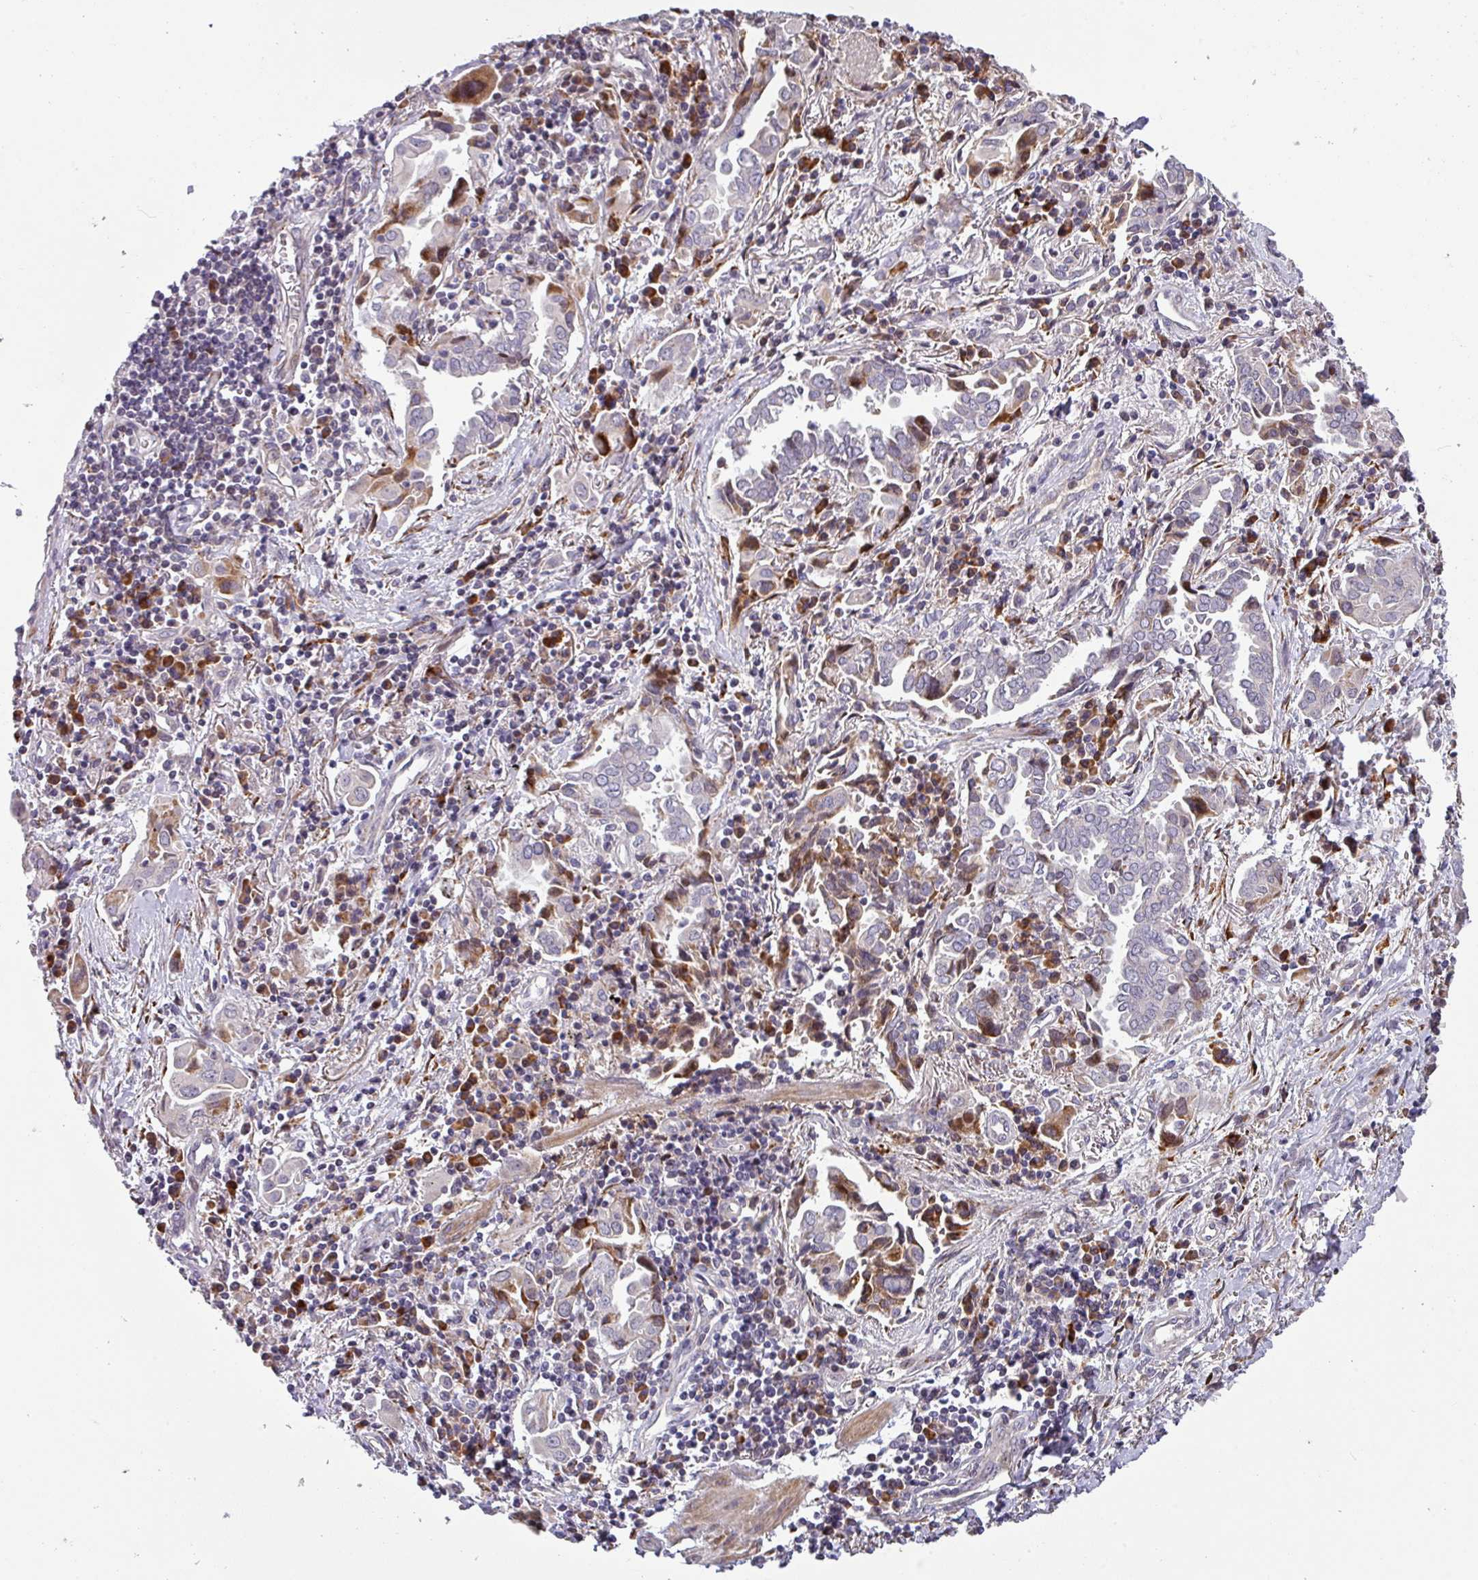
{"staining": {"intensity": "strong", "quantity": "<25%", "location": "cytoplasmic/membranous"}, "tissue": "lung cancer", "cell_type": "Tumor cells", "image_type": "cancer", "snomed": [{"axis": "morphology", "description": "Adenocarcinoma, NOS"}, {"axis": "topography", "description": "Lung"}], "caption": "Lung cancer (adenocarcinoma) stained for a protein shows strong cytoplasmic/membranous positivity in tumor cells.", "gene": "KLHL3", "patient": {"sex": "male", "age": 76}}